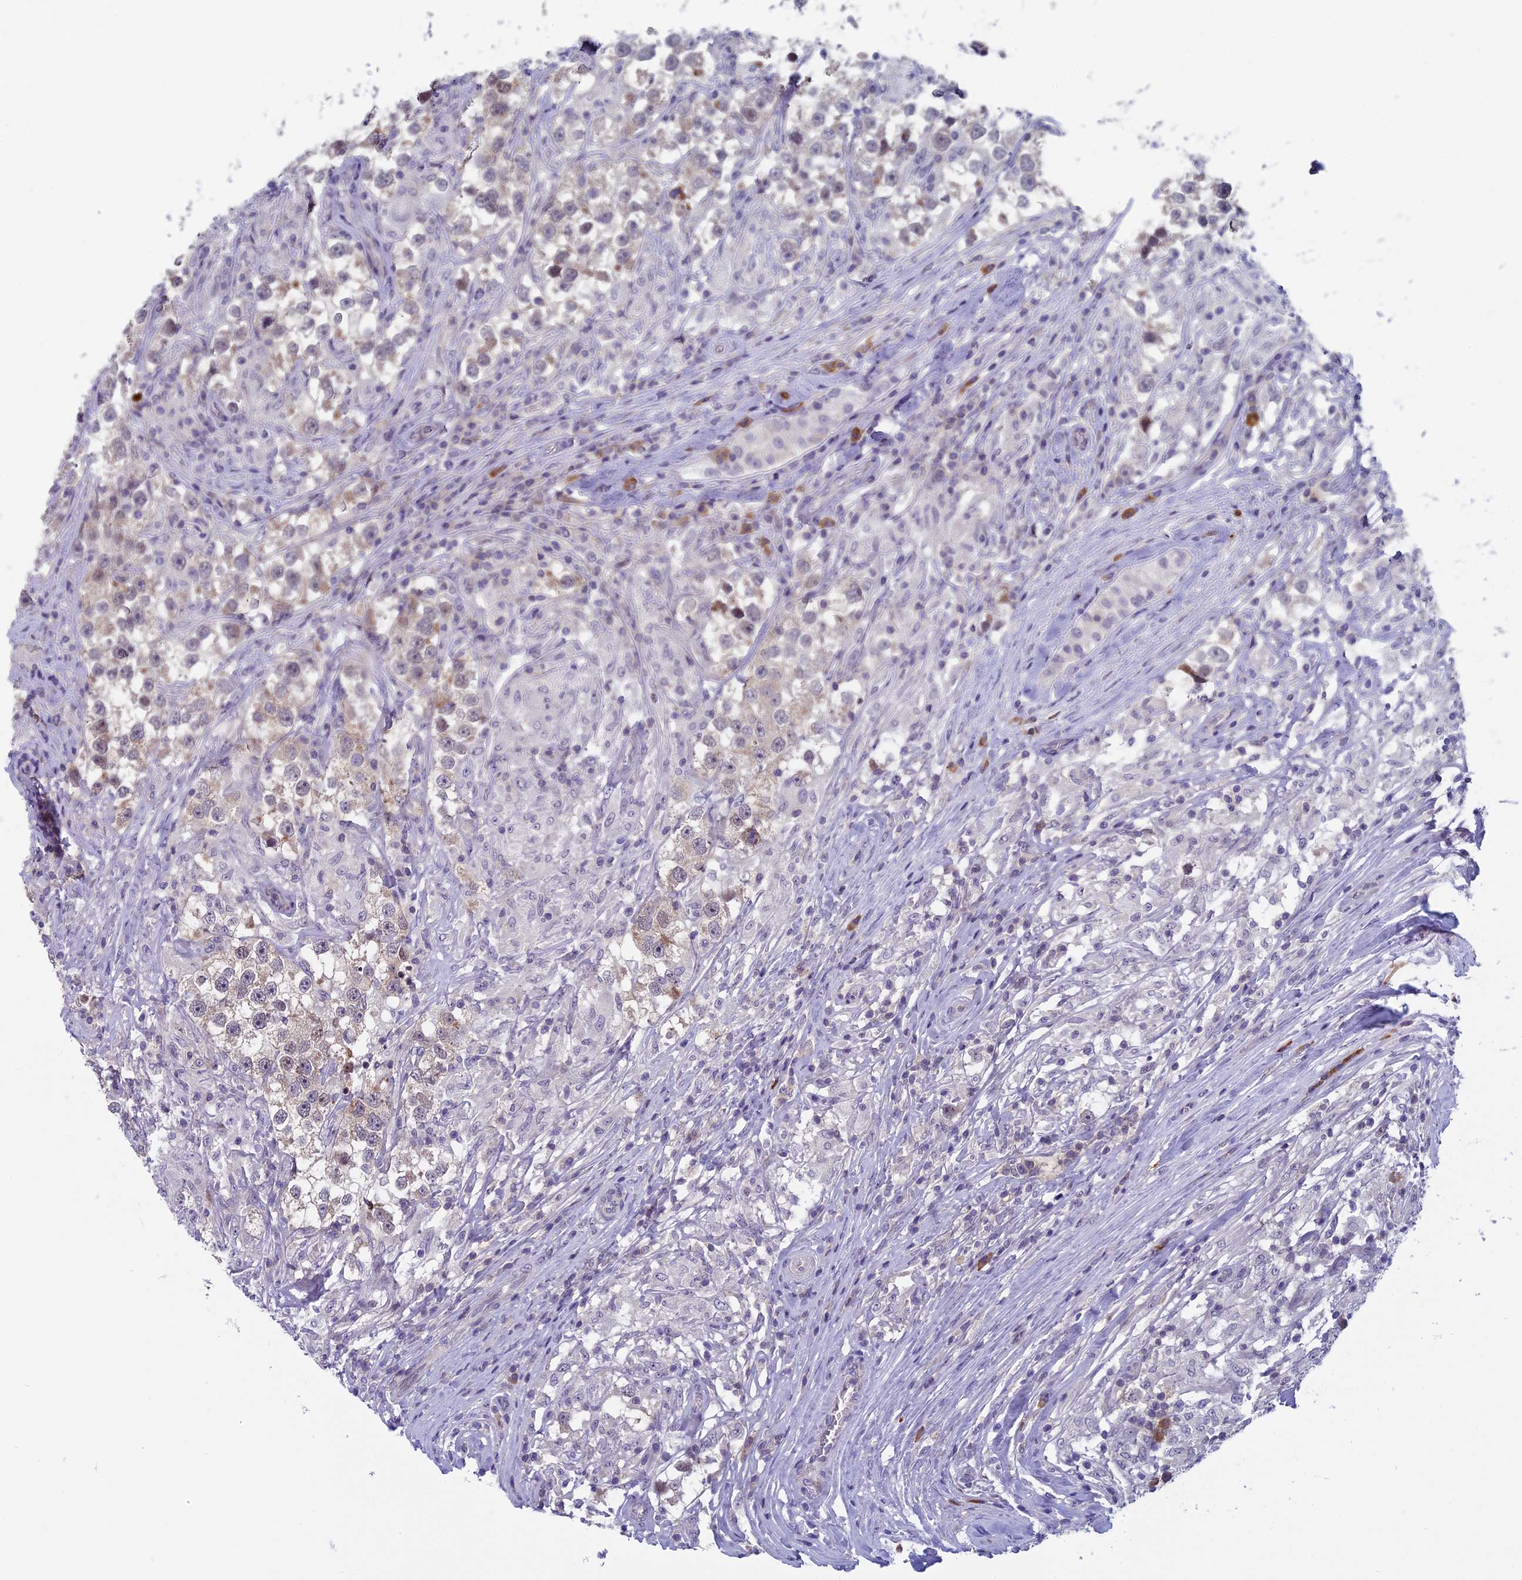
{"staining": {"intensity": "weak", "quantity": "<25%", "location": "cytoplasmic/membranous,nuclear"}, "tissue": "testis cancer", "cell_type": "Tumor cells", "image_type": "cancer", "snomed": [{"axis": "morphology", "description": "Seminoma, NOS"}, {"axis": "topography", "description": "Testis"}], "caption": "Tumor cells are negative for protein expression in human testis cancer (seminoma).", "gene": "CNEP1R1", "patient": {"sex": "male", "age": 46}}